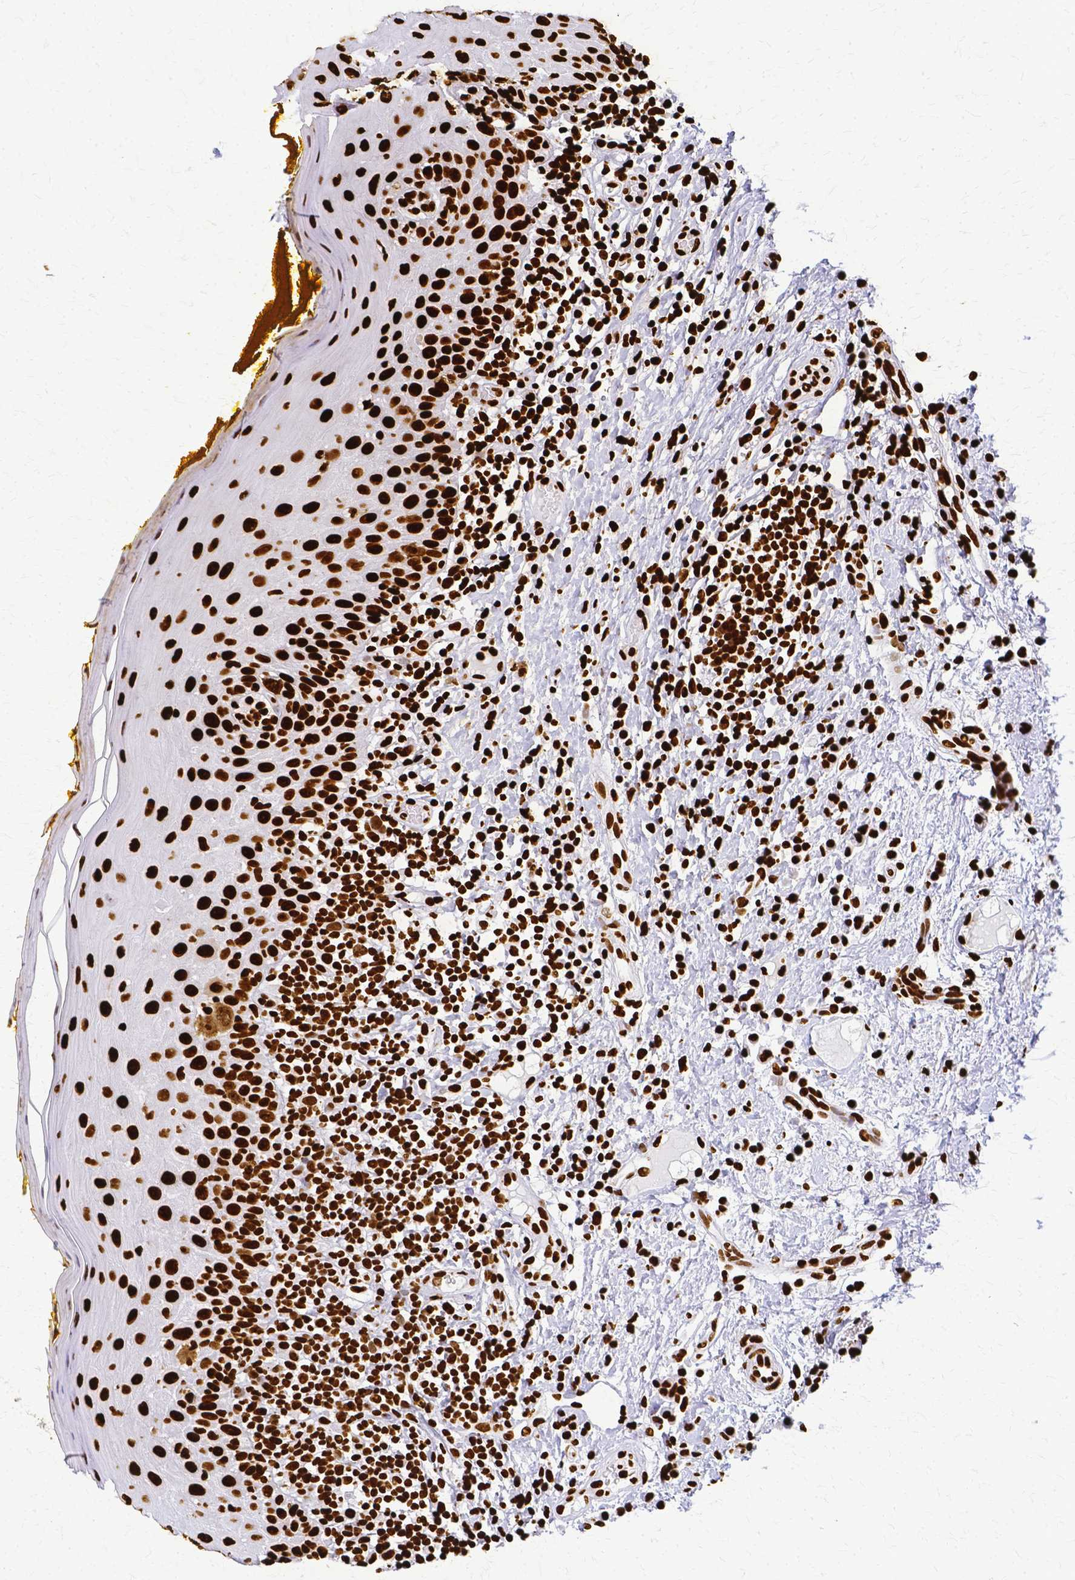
{"staining": {"intensity": "strong", "quantity": ">75%", "location": "nuclear"}, "tissue": "oral mucosa", "cell_type": "Squamous epithelial cells", "image_type": "normal", "snomed": [{"axis": "morphology", "description": "Normal tissue, NOS"}, {"axis": "topography", "description": "Oral tissue"}, {"axis": "topography", "description": "Tounge, NOS"}], "caption": "Squamous epithelial cells exhibit high levels of strong nuclear positivity in approximately >75% of cells in normal oral mucosa.", "gene": "SFPQ", "patient": {"sex": "female", "age": 58}}